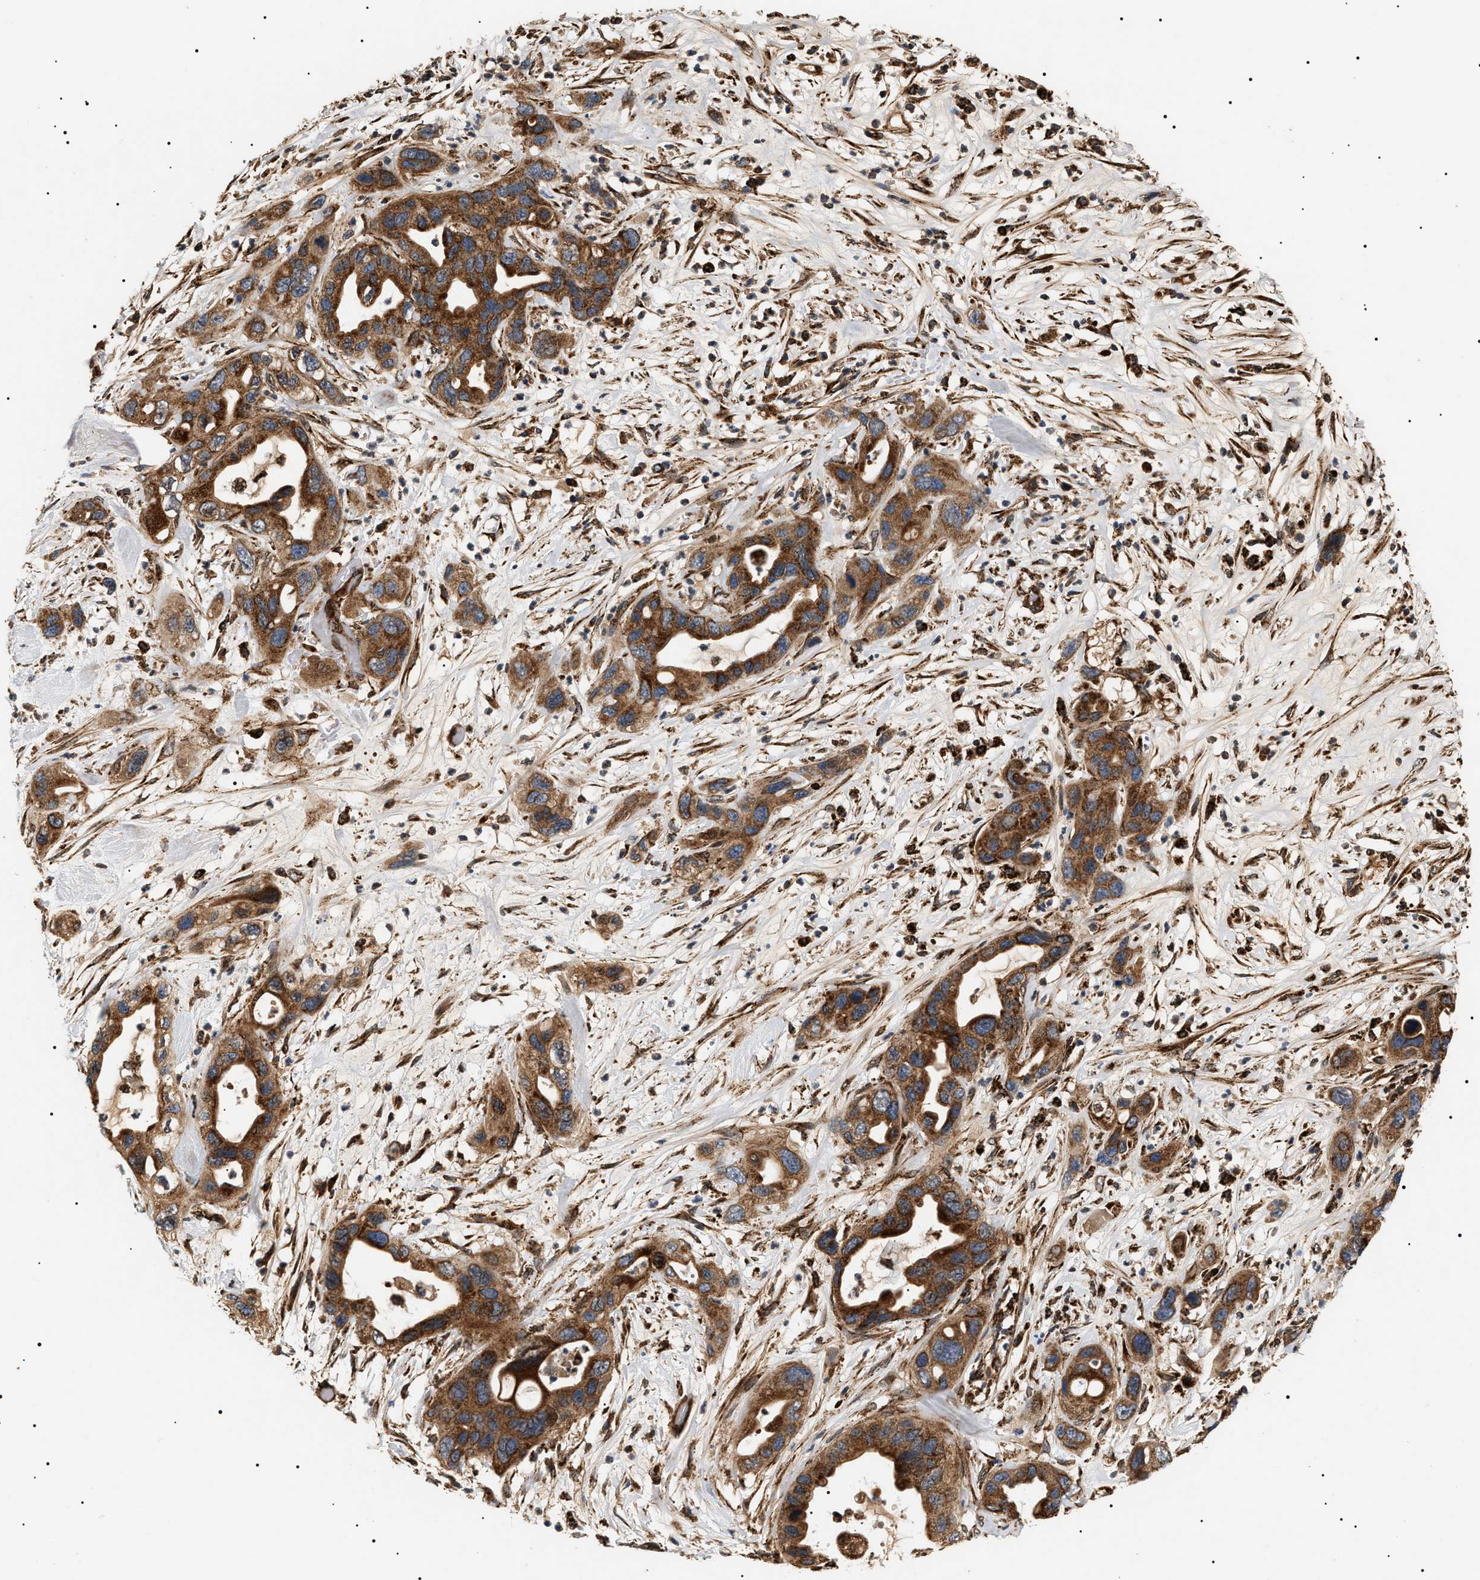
{"staining": {"intensity": "strong", "quantity": ">75%", "location": "cytoplasmic/membranous"}, "tissue": "pancreatic cancer", "cell_type": "Tumor cells", "image_type": "cancer", "snomed": [{"axis": "morphology", "description": "Adenocarcinoma, NOS"}, {"axis": "topography", "description": "Pancreas"}], "caption": "This is an image of immunohistochemistry staining of pancreatic cancer, which shows strong expression in the cytoplasmic/membranous of tumor cells.", "gene": "ZBTB26", "patient": {"sex": "female", "age": 71}}